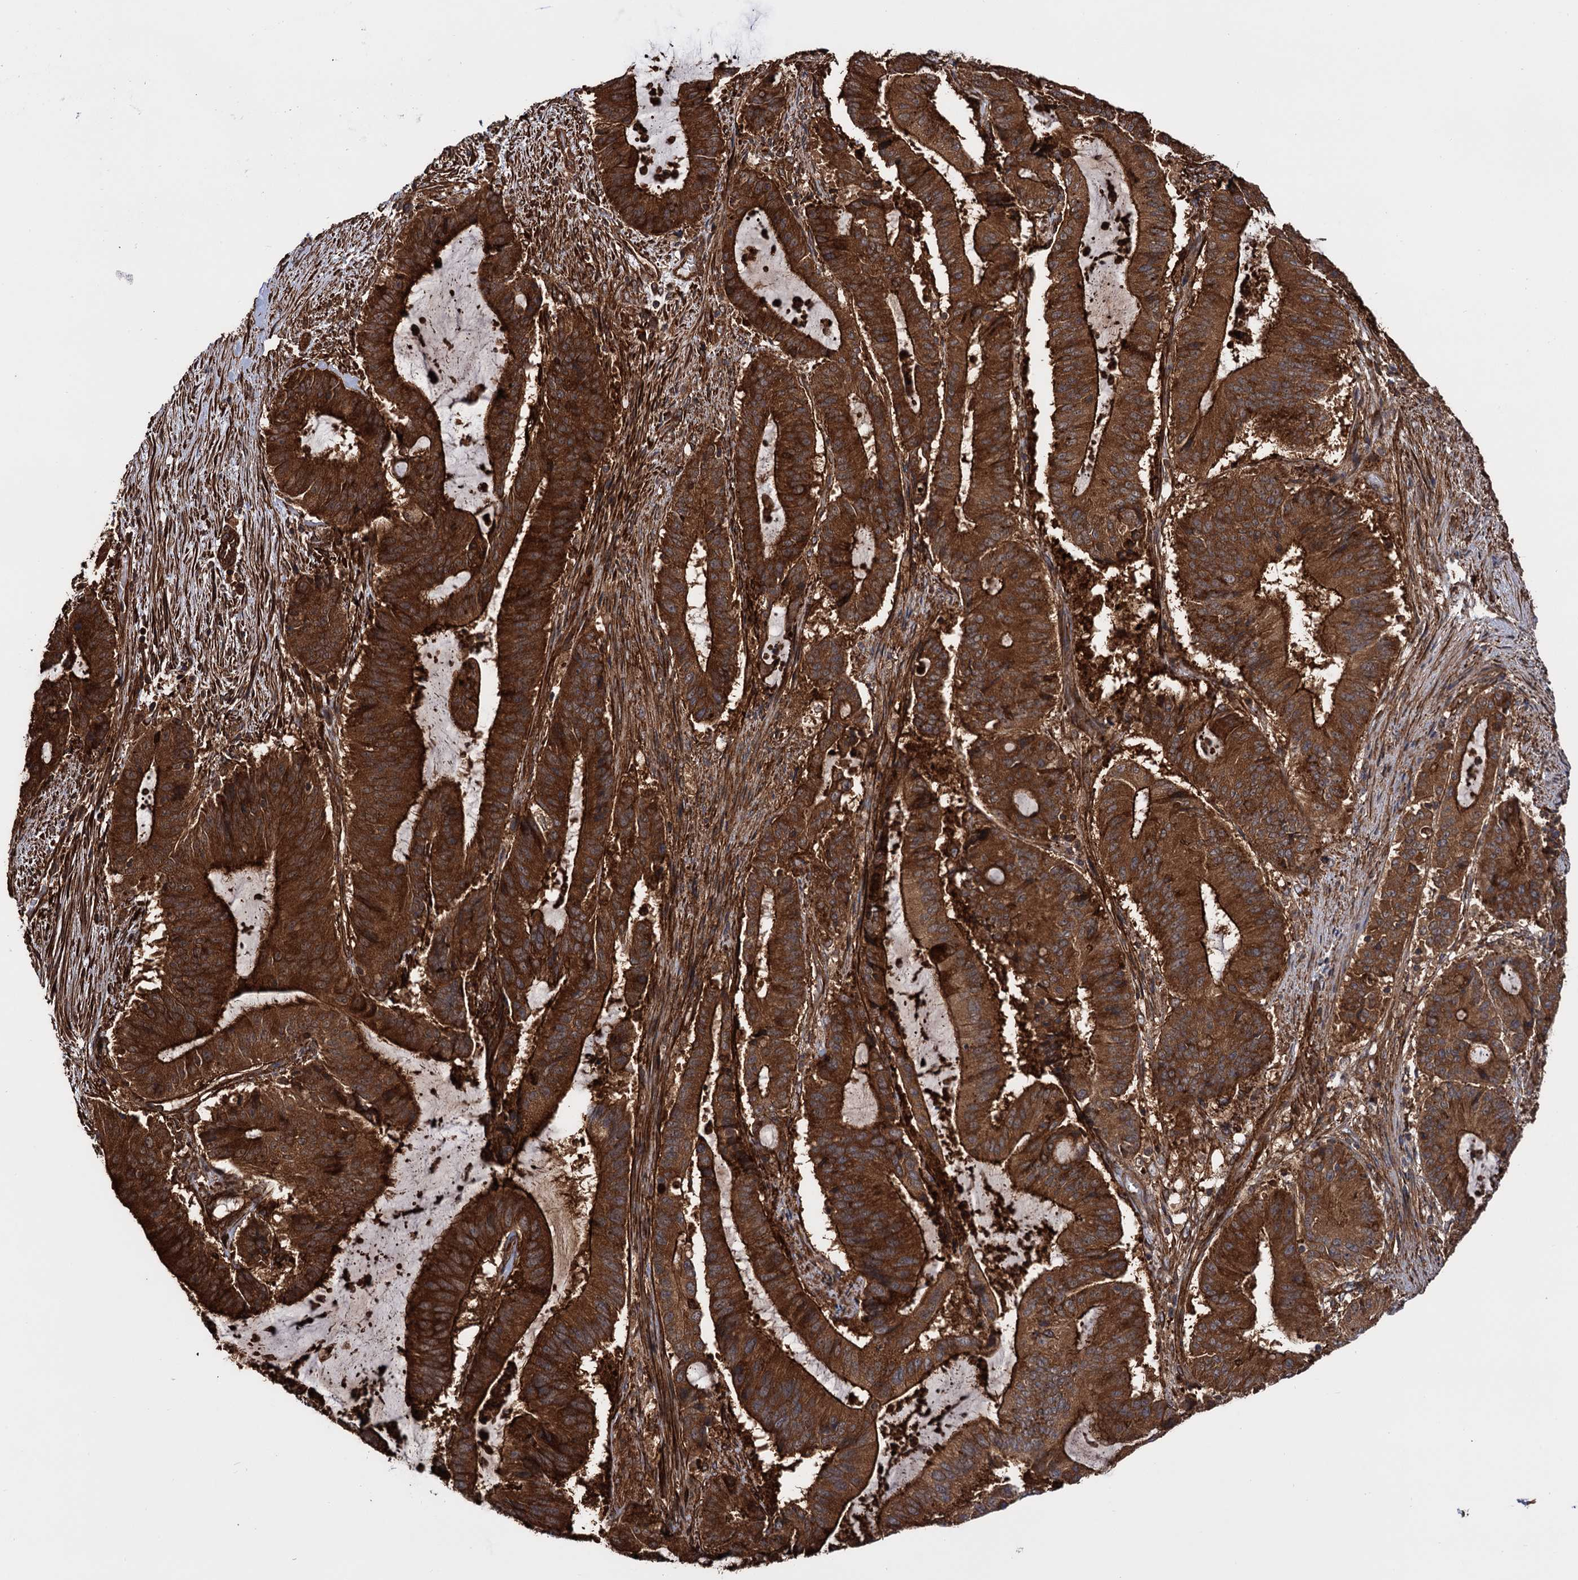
{"staining": {"intensity": "strong", "quantity": ">75%", "location": "cytoplasmic/membranous"}, "tissue": "liver cancer", "cell_type": "Tumor cells", "image_type": "cancer", "snomed": [{"axis": "morphology", "description": "Normal tissue, NOS"}, {"axis": "morphology", "description": "Cholangiocarcinoma"}, {"axis": "topography", "description": "Liver"}, {"axis": "topography", "description": "Peripheral nerve tissue"}], "caption": "Strong cytoplasmic/membranous protein expression is identified in approximately >75% of tumor cells in liver cancer (cholangiocarcinoma). (DAB (3,3'-diaminobenzidine) IHC with brightfield microscopy, high magnification).", "gene": "ATP8B4", "patient": {"sex": "female", "age": 73}}